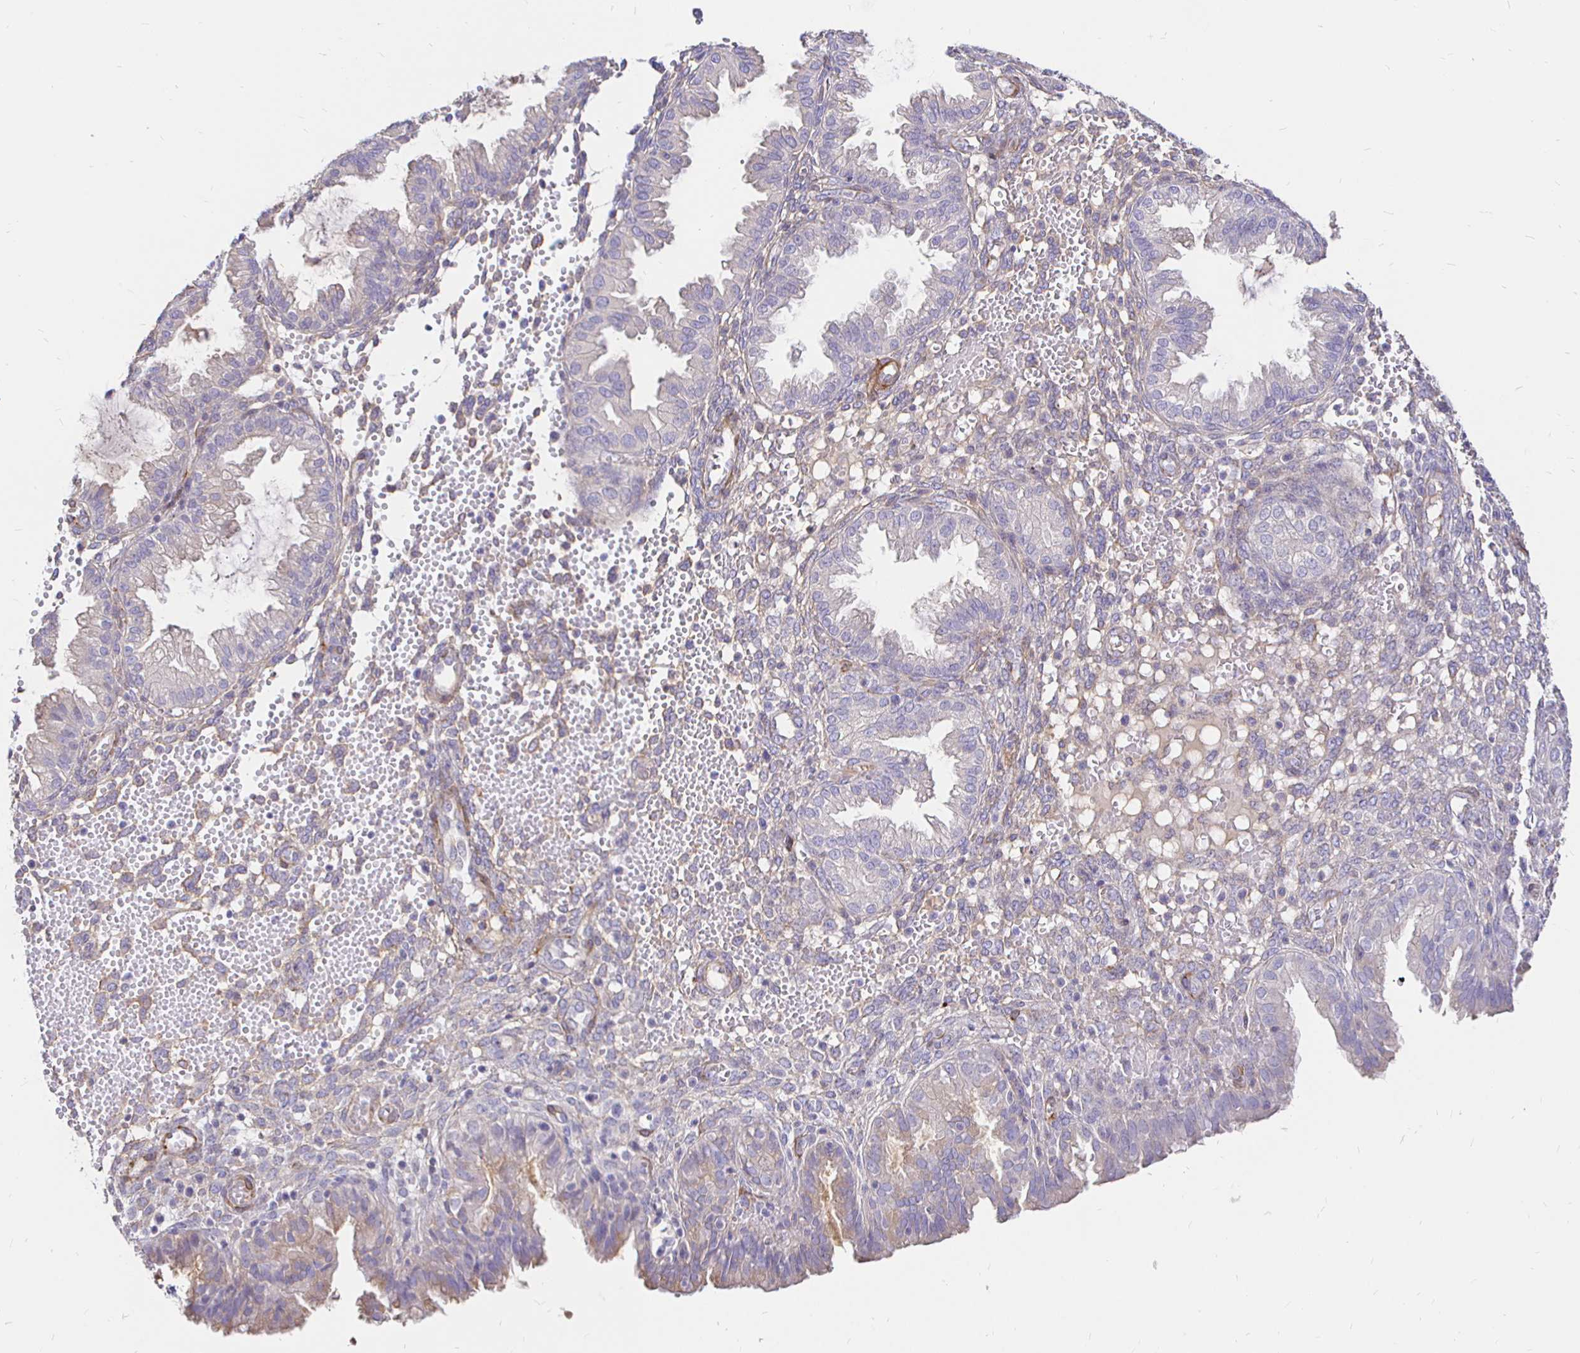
{"staining": {"intensity": "negative", "quantity": "none", "location": "none"}, "tissue": "endometrium", "cell_type": "Cells in endometrial stroma", "image_type": "normal", "snomed": [{"axis": "morphology", "description": "Normal tissue, NOS"}, {"axis": "topography", "description": "Endometrium"}], "caption": "Immunohistochemistry (IHC) photomicrograph of unremarkable human endometrium stained for a protein (brown), which shows no positivity in cells in endometrial stroma.", "gene": "PALM2AKAP2", "patient": {"sex": "female", "age": 33}}